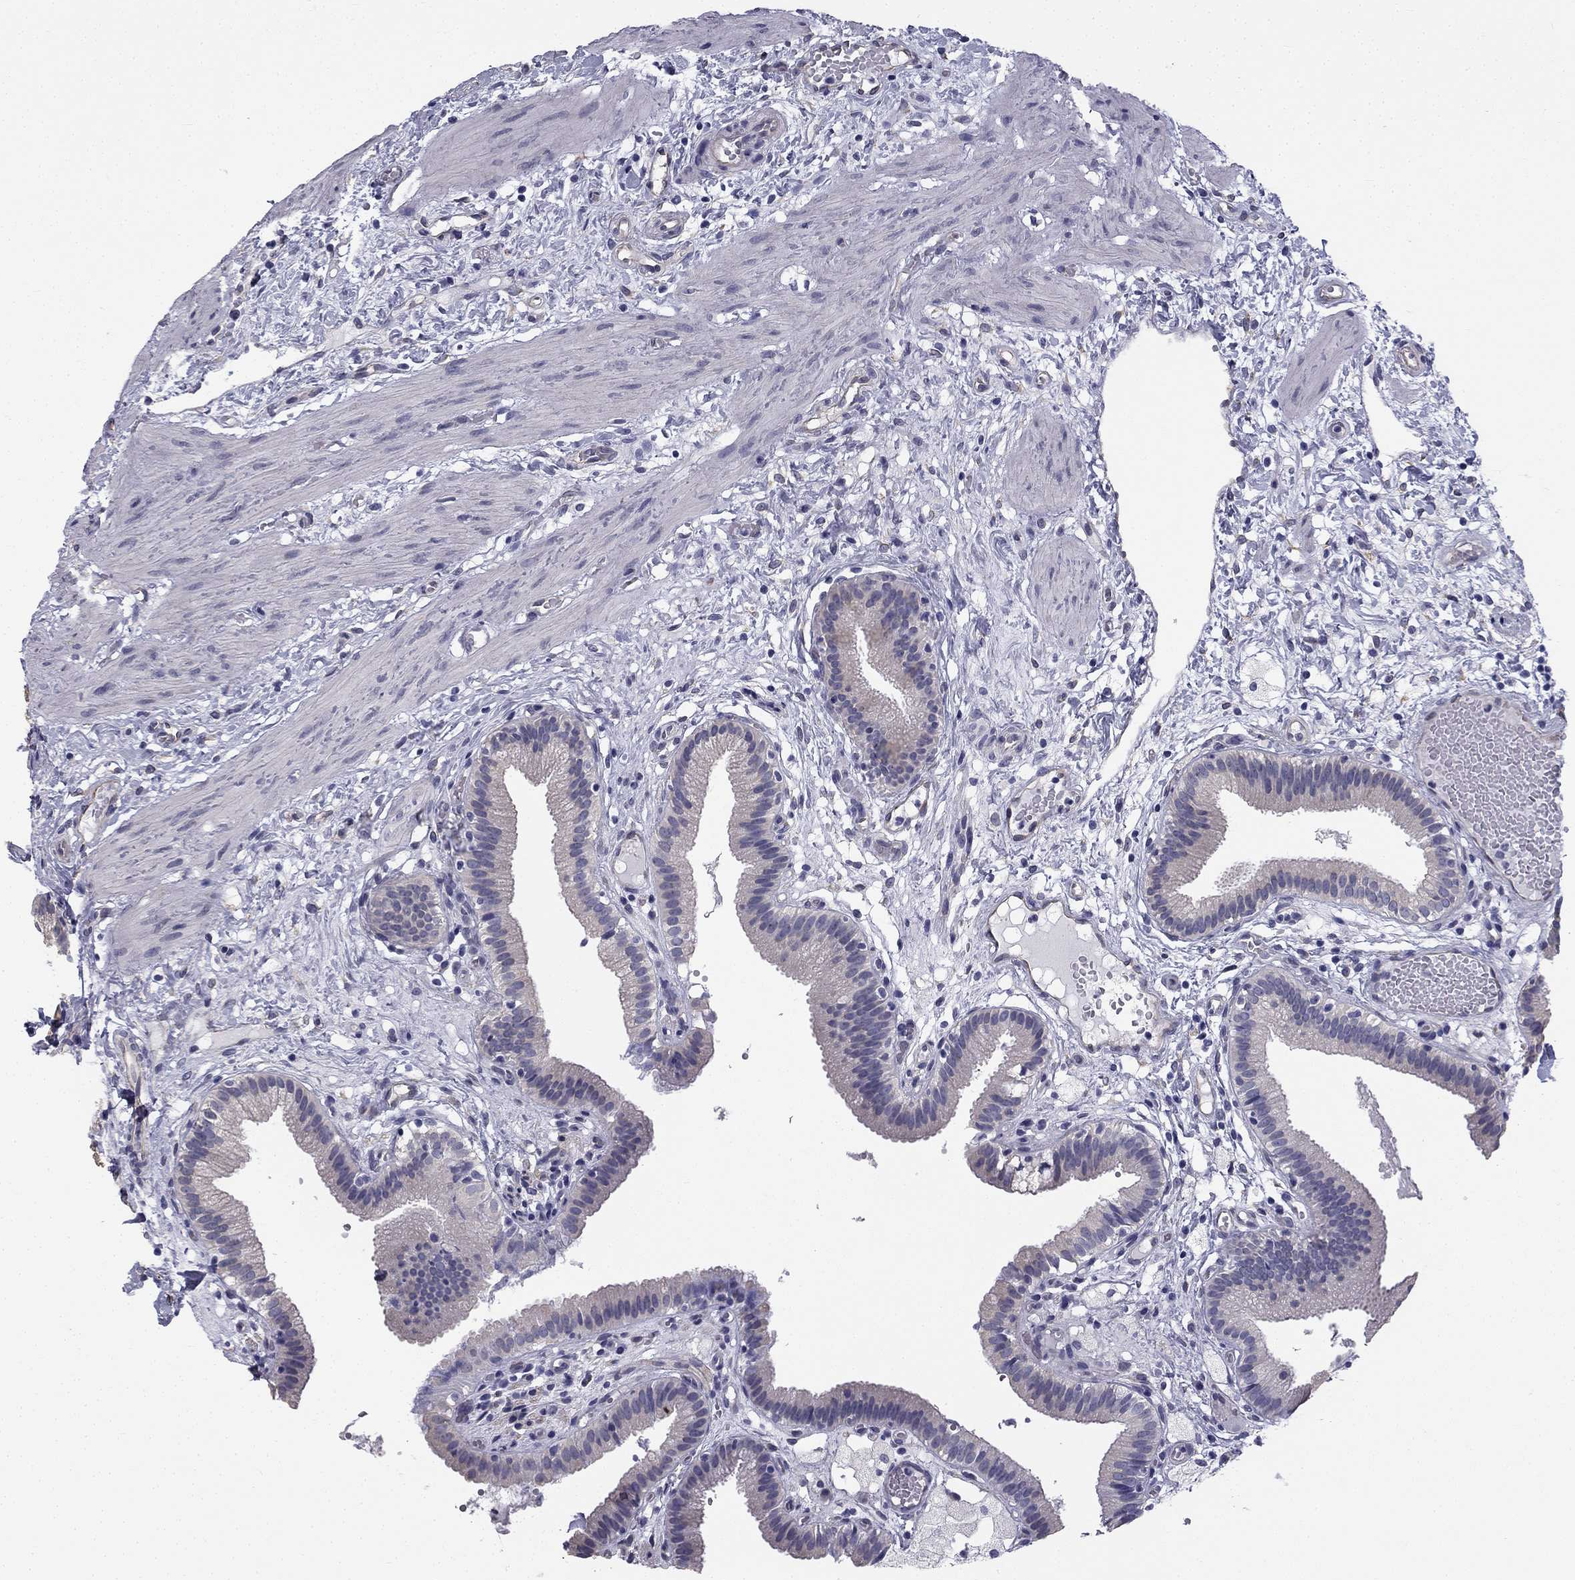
{"staining": {"intensity": "negative", "quantity": "none", "location": "none"}, "tissue": "gallbladder", "cell_type": "Glandular cells", "image_type": "normal", "snomed": [{"axis": "morphology", "description": "Normal tissue, NOS"}, {"axis": "topography", "description": "Gallbladder"}], "caption": "Immunohistochemistry (IHC) histopathology image of benign gallbladder: human gallbladder stained with DAB (3,3'-diaminobenzidine) reveals no significant protein positivity in glandular cells.", "gene": "CCDC40", "patient": {"sex": "female", "age": 24}}